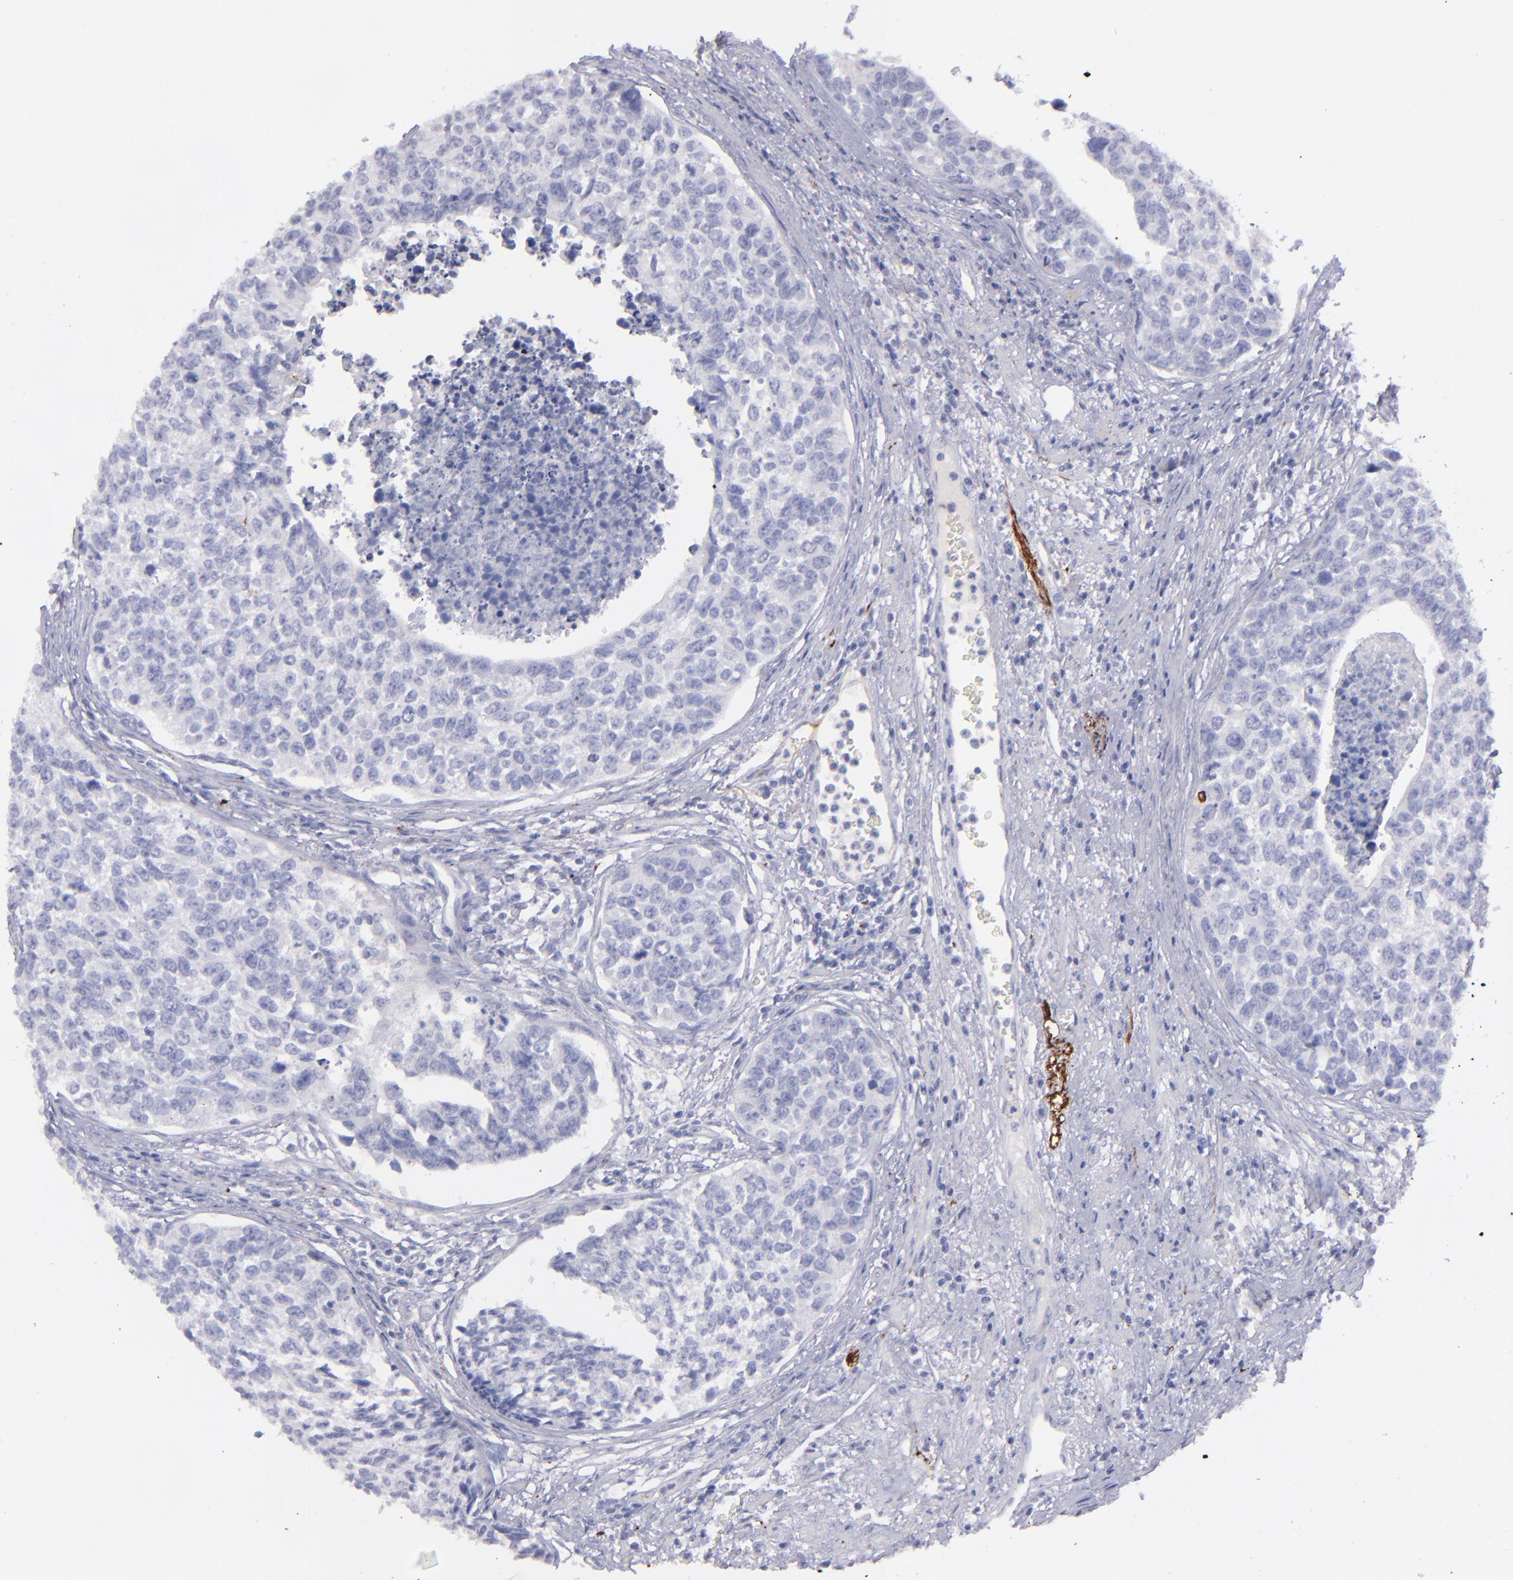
{"staining": {"intensity": "negative", "quantity": "none", "location": "none"}, "tissue": "urothelial cancer", "cell_type": "Tumor cells", "image_type": "cancer", "snomed": [{"axis": "morphology", "description": "Urothelial carcinoma, High grade"}, {"axis": "topography", "description": "Urinary bladder"}], "caption": "DAB (3,3'-diaminobenzidine) immunohistochemical staining of urothelial cancer exhibits no significant expression in tumor cells.", "gene": "SNAP25", "patient": {"sex": "male", "age": 81}}